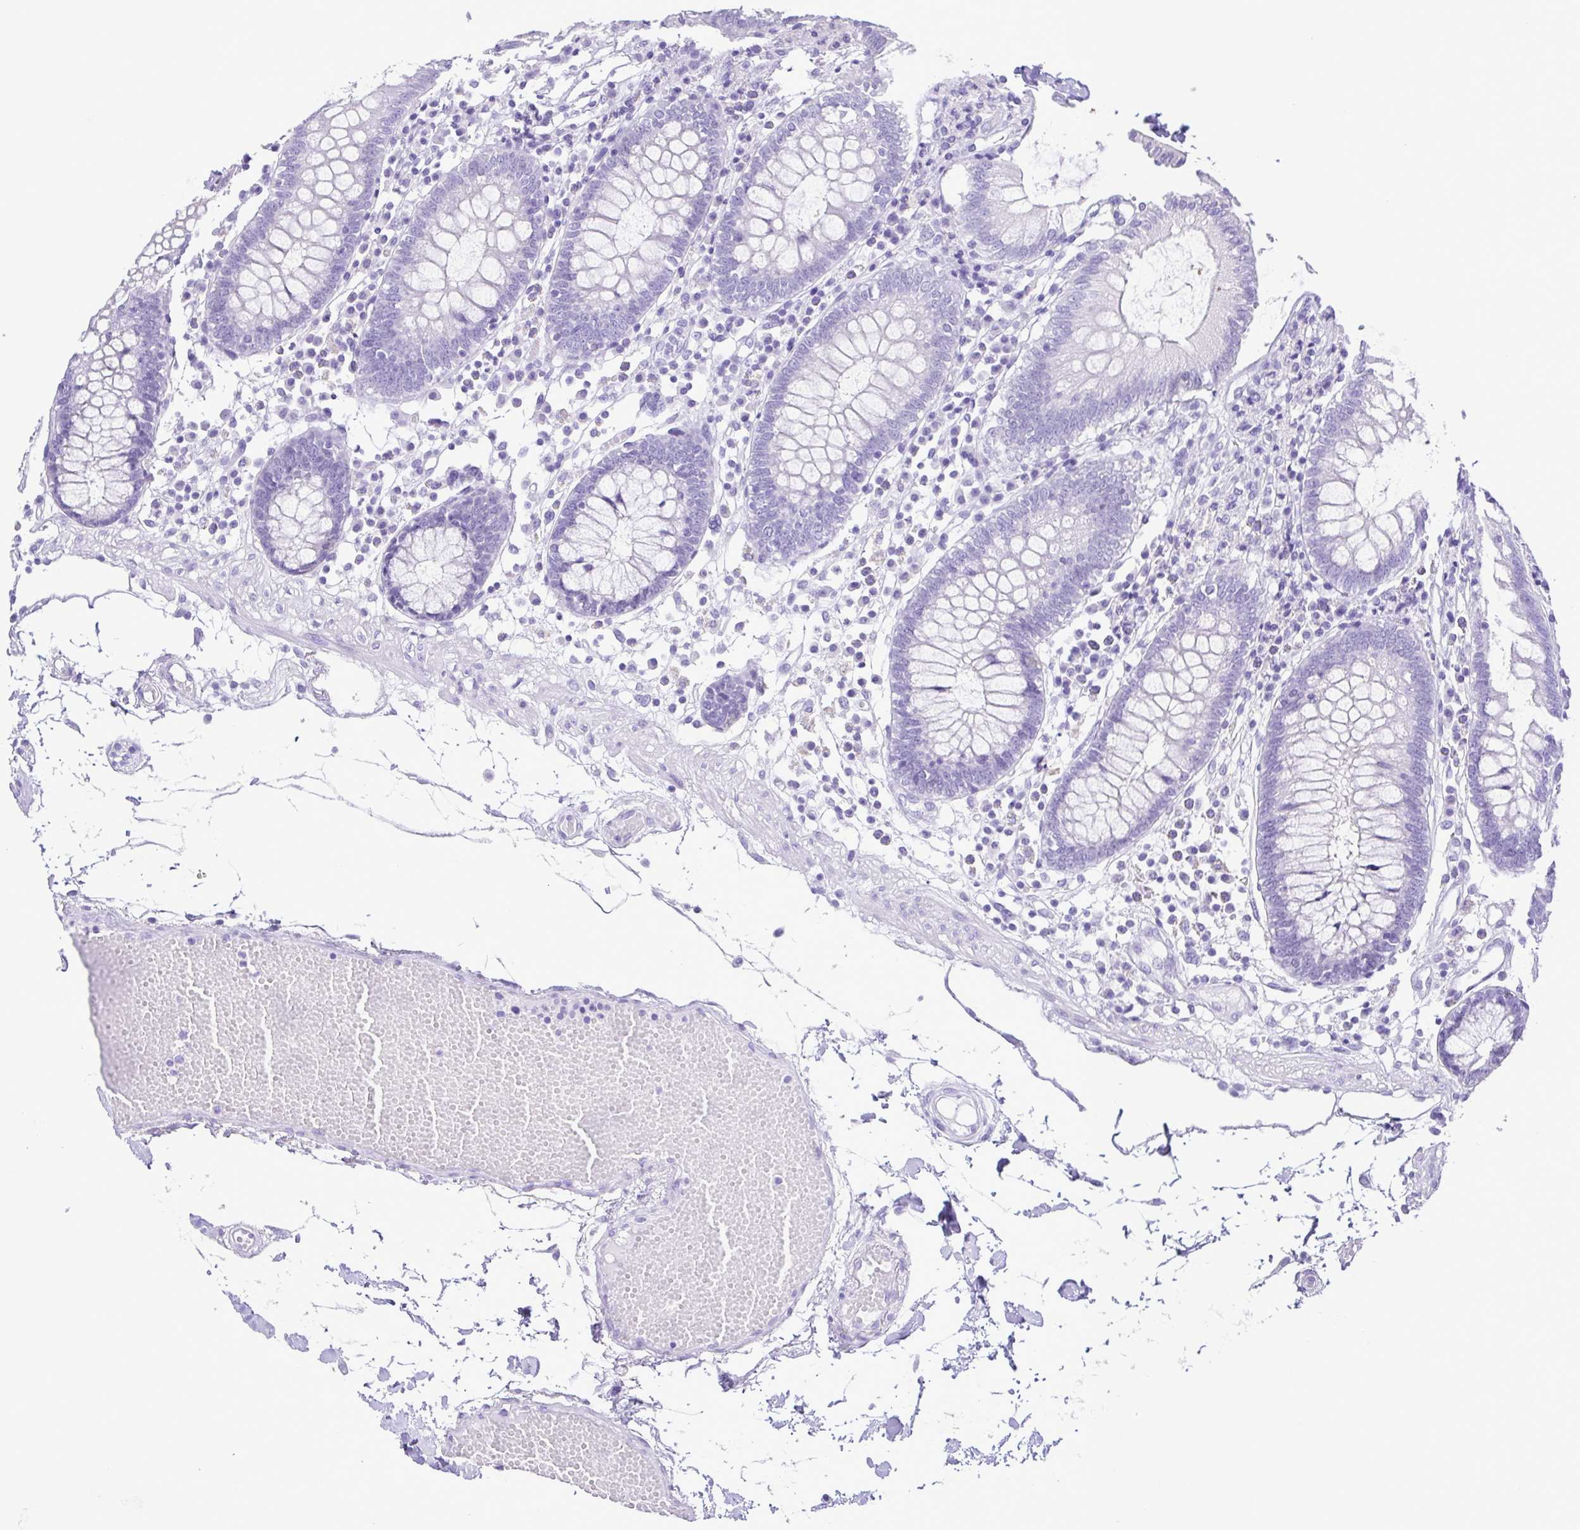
{"staining": {"intensity": "negative", "quantity": "none", "location": "none"}, "tissue": "colon", "cell_type": "Endothelial cells", "image_type": "normal", "snomed": [{"axis": "morphology", "description": "Normal tissue, NOS"}, {"axis": "morphology", "description": "Adenocarcinoma, NOS"}, {"axis": "topography", "description": "Colon"}], "caption": "Photomicrograph shows no protein staining in endothelial cells of benign colon.", "gene": "CASP14", "patient": {"sex": "male", "age": 83}}